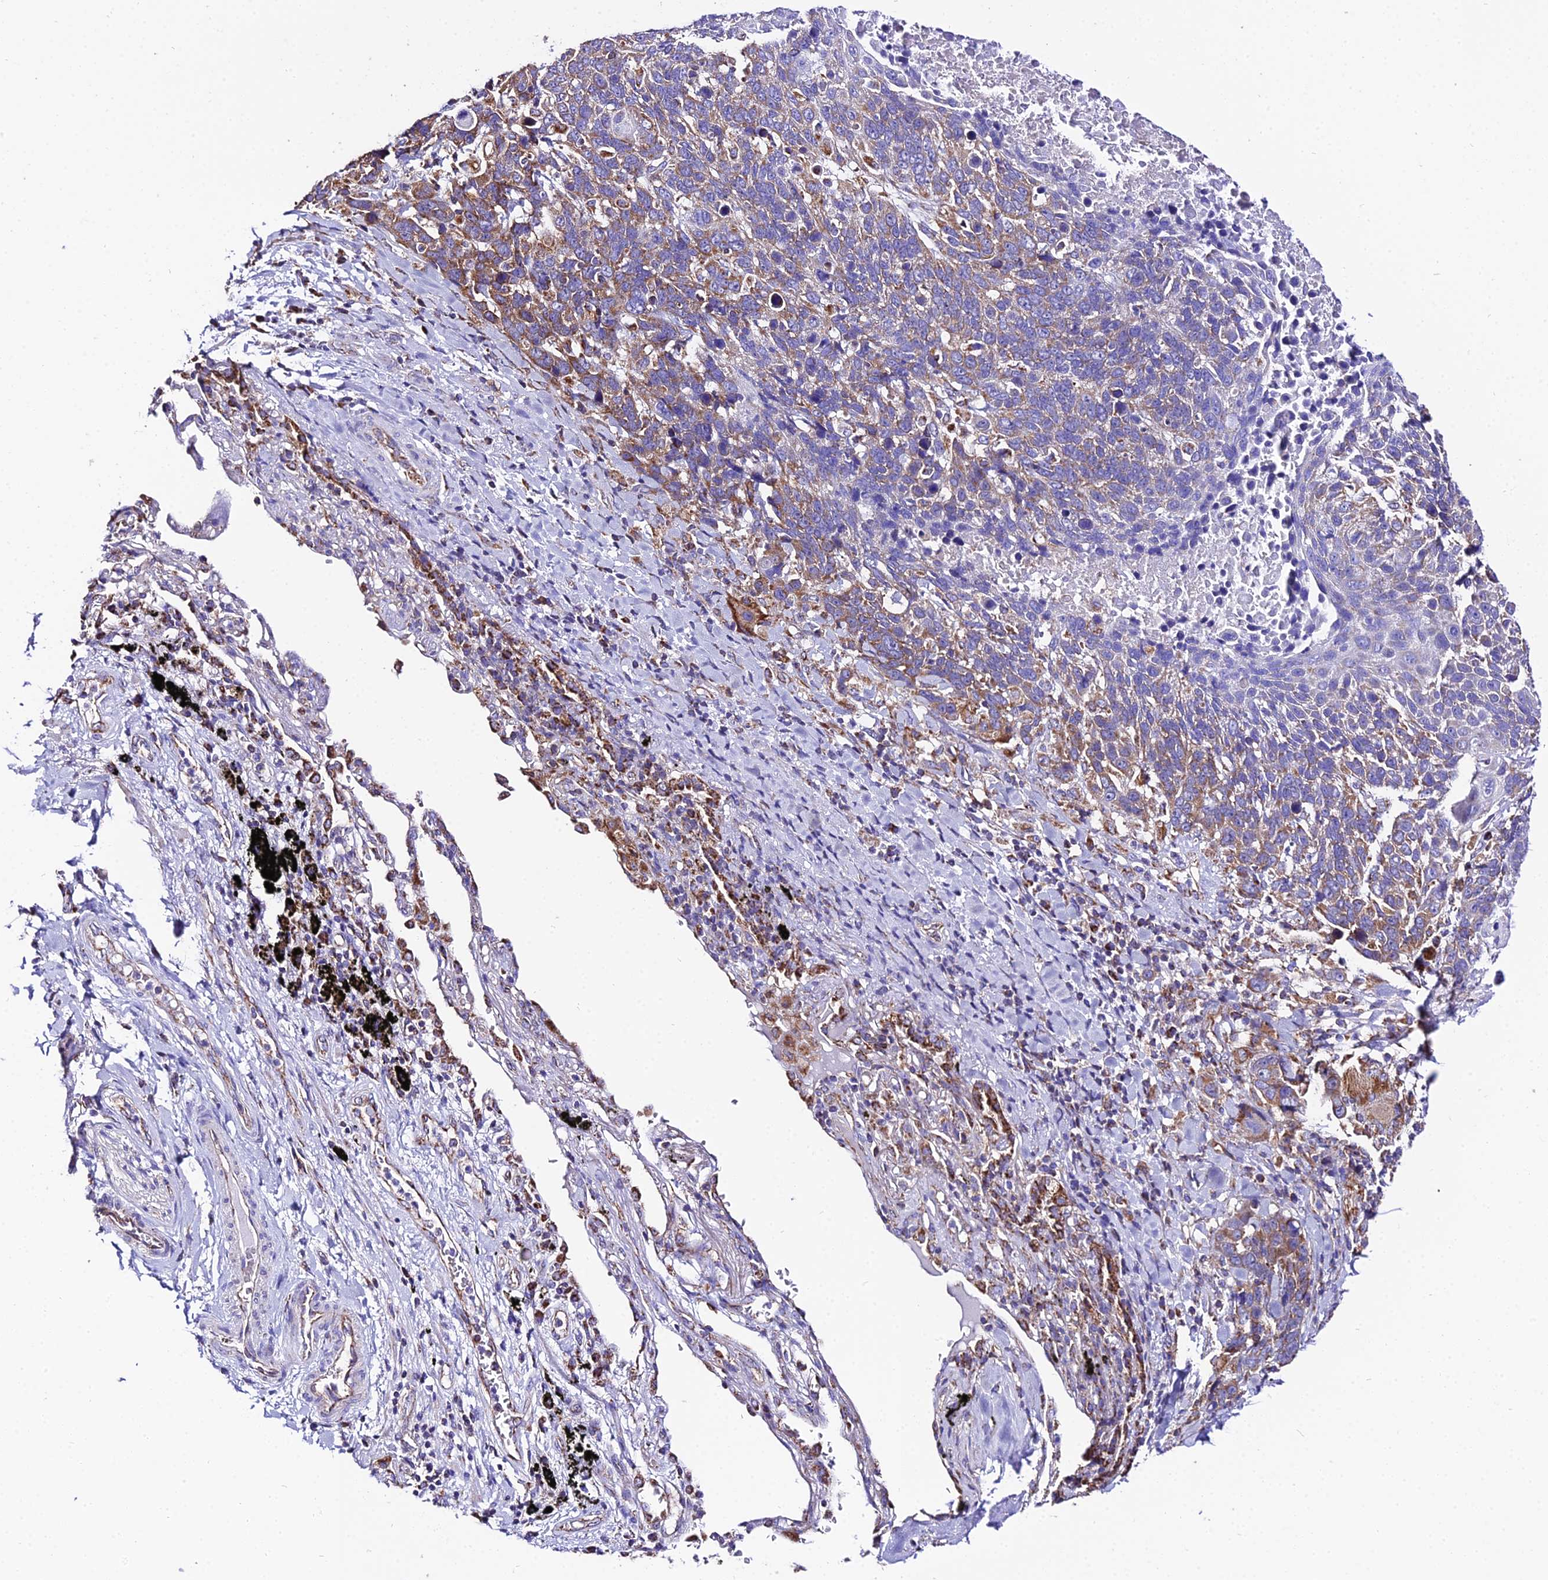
{"staining": {"intensity": "moderate", "quantity": ">75%", "location": "cytoplasmic/membranous"}, "tissue": "lung cancer", "cell_type": "Tumor cells", "image_type": "cancer", "snomed": [{"axis": "morphology", "description": "Squamous cell carcinoma, NOS"}, {"axis": "topography", "description": "Lung"}], "caption": "Immunohistochemistry of lung squamous cell carcinoma demonstrates medium levels of moderate cytoplasmic/membranous staining in approximately >75% of tumor cells.", "gene": "OCIAD1", "patient": {"sex": "male", "age": 66}}